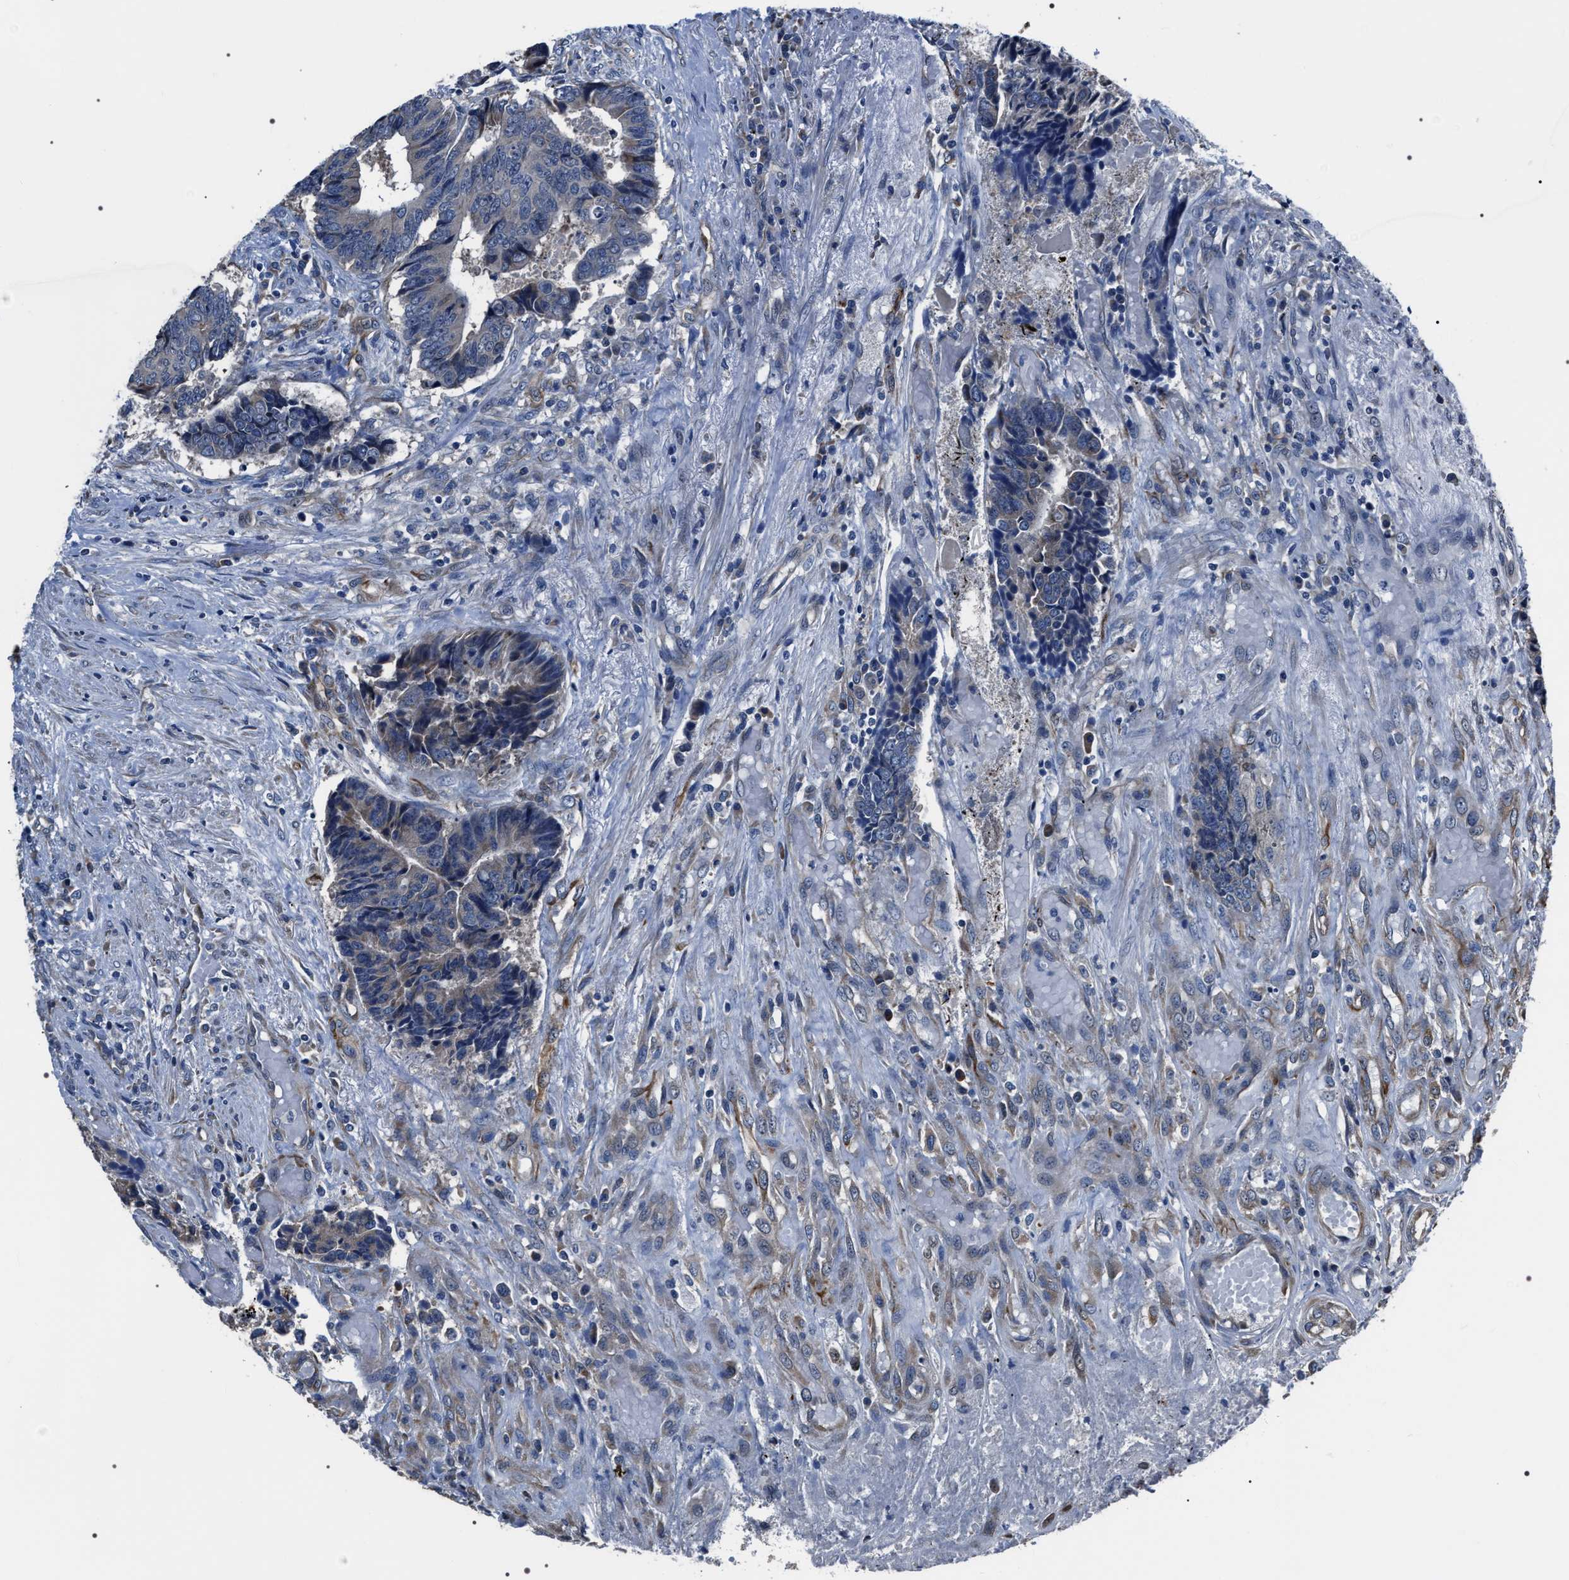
{"staining": {"intensity": "negative", "quantity": "none", "location": "none"}, "tissue": "colorectal cancer", "cell_type": "Tumor cells", "image_type": "cancer", "snomed": [{"axis": "morphology", "description": "Adenocarcinoma, NOS"}, {"axis": "topography", "description": "Rectum"}], "caption": "Colorectal adenocarcinoma was stained to show a protein in brown. There is no significant expression in tumor cells. (Brightfield microscopy of DAB (3,3'-diaminobenzidine) immunohistochemistry (IHC) at high magnification).", "gene": "PKD1L1", "patient": {"sex": "male", "age": 84}}